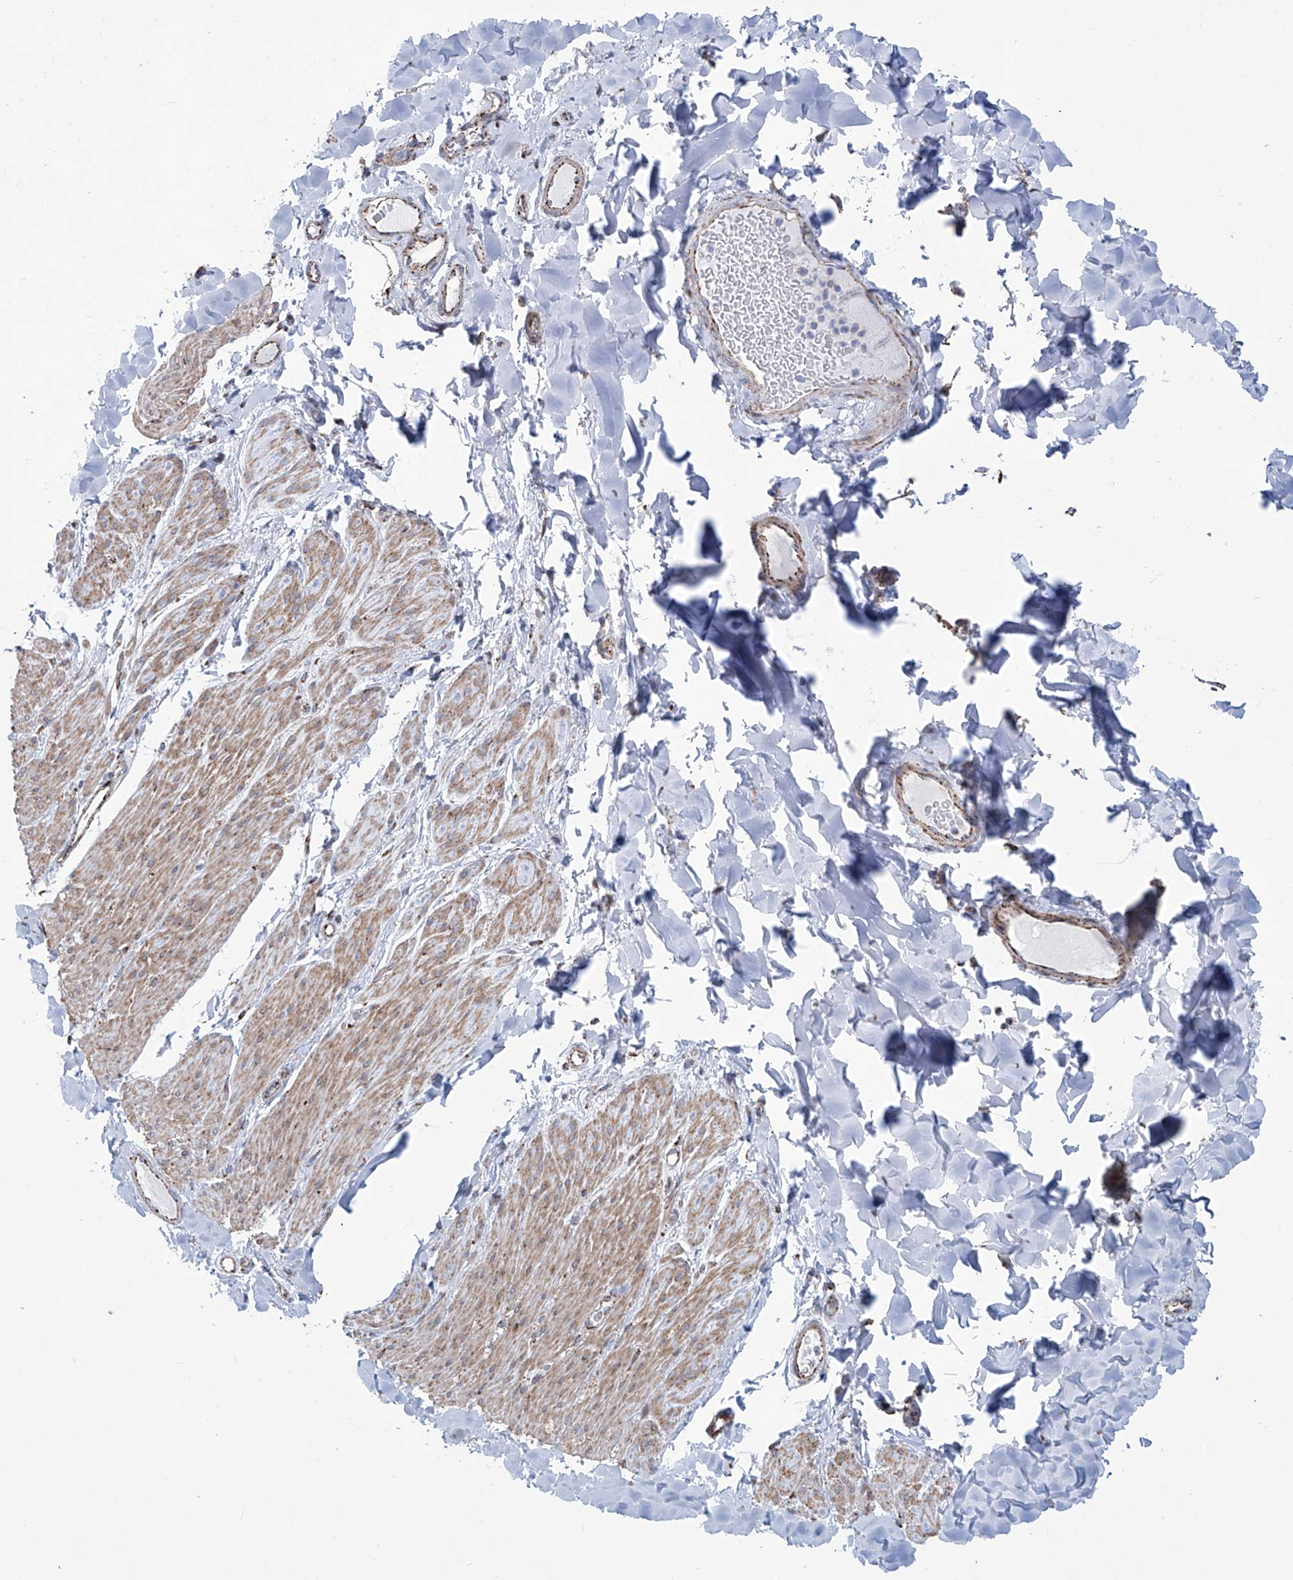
{"staining": {"intensity": "moderate", "quantity": ">75%", "location": "cytoplasmic/membranous"}, "tissue": "smooth muscle", "cell_type": "Smooth muscle cells", "image_type": "normal", "snomed": [{"axis": "morphology", "description": "Normal tissue, NOS"}, {"axis": "topography", "description": "Colon"}, {"axis": "topography", "description": "Peripheral nerve tissue"}], "caption": "This is an image of immunohistochemistry (IHC) staining of benign smooth muscle, which shows moderate staining in the cytoplasmic/membranous of smooth muscle cells.", "gene": "ALDH6A1", "patient": {"sex": "female", "age": 61}}